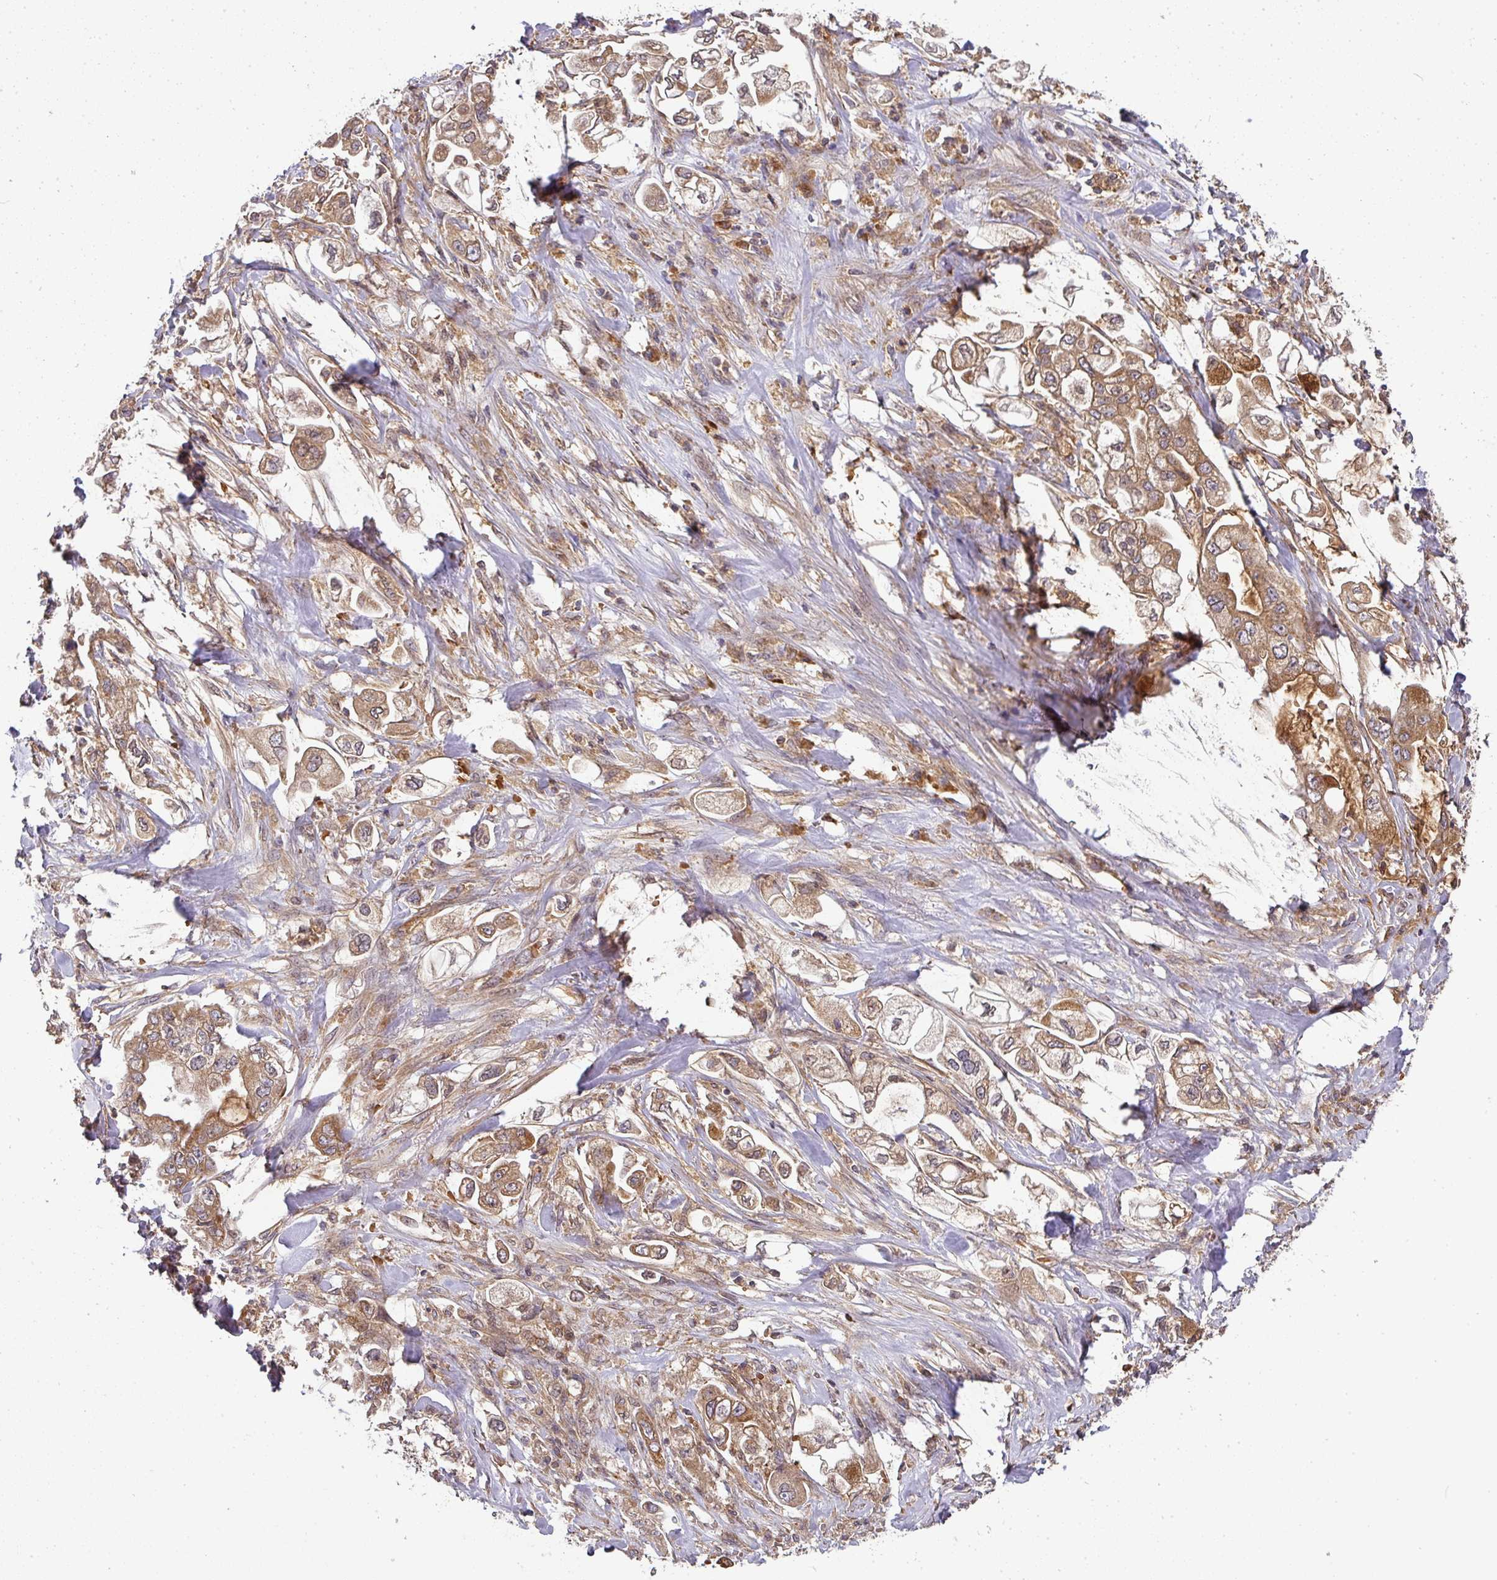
{"staining": {"intensity": "moderate", "quantity": ">75%", "location": "cytoplasmic/membranous"}, "tissue": "stomach cancer", "cell_type": "Tumor cells", "image_type": "cancer", "snomed": [{"axis": "morphology", "description": "Adenocarcinoma, NOS"}, {"axis": "topography", "description": "Stomach"}], "caption": "This histopathology image demonstrates immunohistochemistry staining of human stomach cancer, with medium moderate cytoplasmic/membranous staining in approximately >75% of tumor cells.", "gene": "MALSU1", "patient": {"sex": "male", "age": 62}}